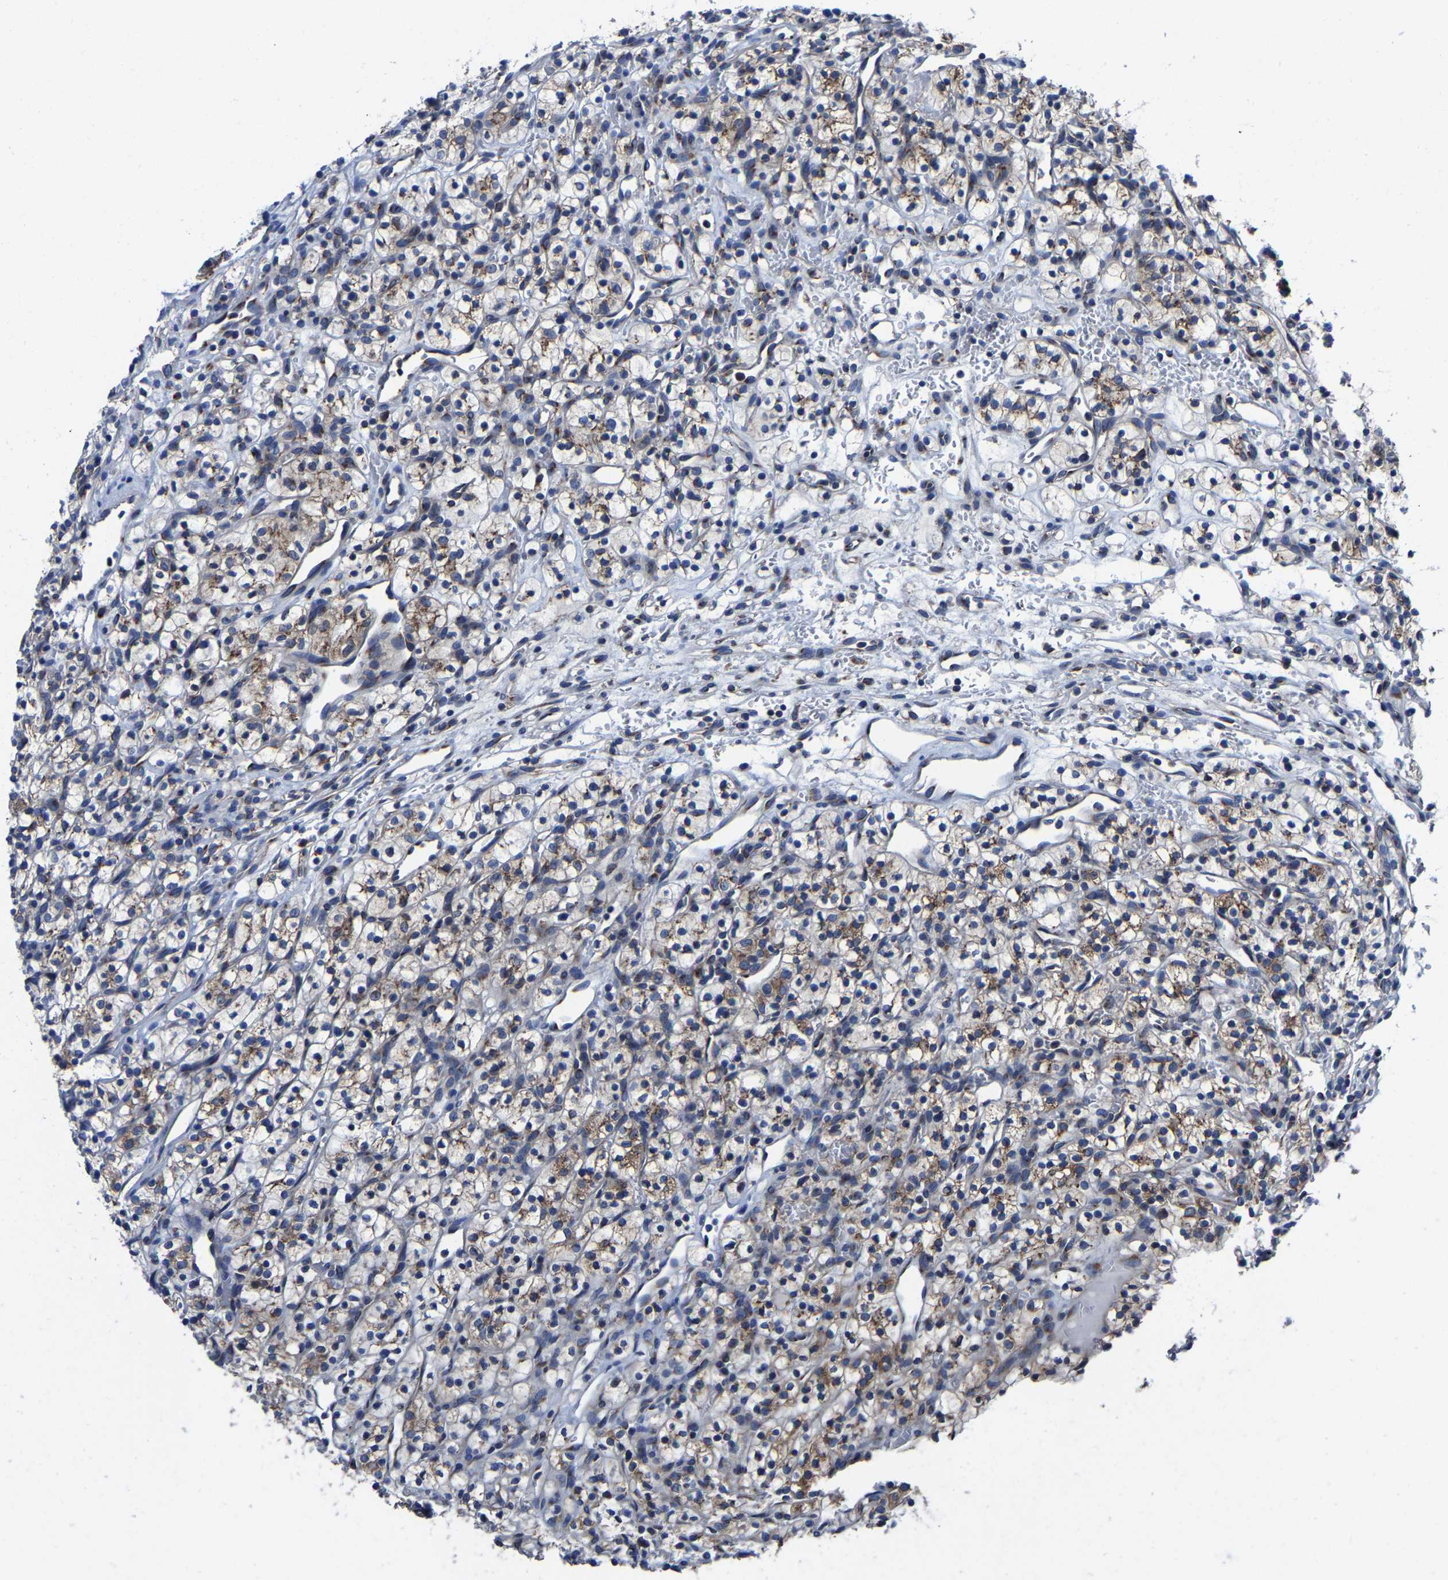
{"staining": {"intensity": "moderate", "quantity": "25%-75%", "location": "cytoplasmic/membranous"}, "tissue": "renal cancer", "cell_type": "Tumor cells", "image_type": "cancer", "snomed": [{"axis": "morphology", "description": "Adenocarcinoma, NOS"}, {"axis": "topography", "description": "Kidney"}], "caption": "Renal adenocarcinoma was stained to show a protein in brown. There is medium levels of moderate cytoplasmic/membranous positivity in approximately 25%-75% of tumor cells.", "gene": "EBAG9", "patient": {"sex": "female", "age": 57}}